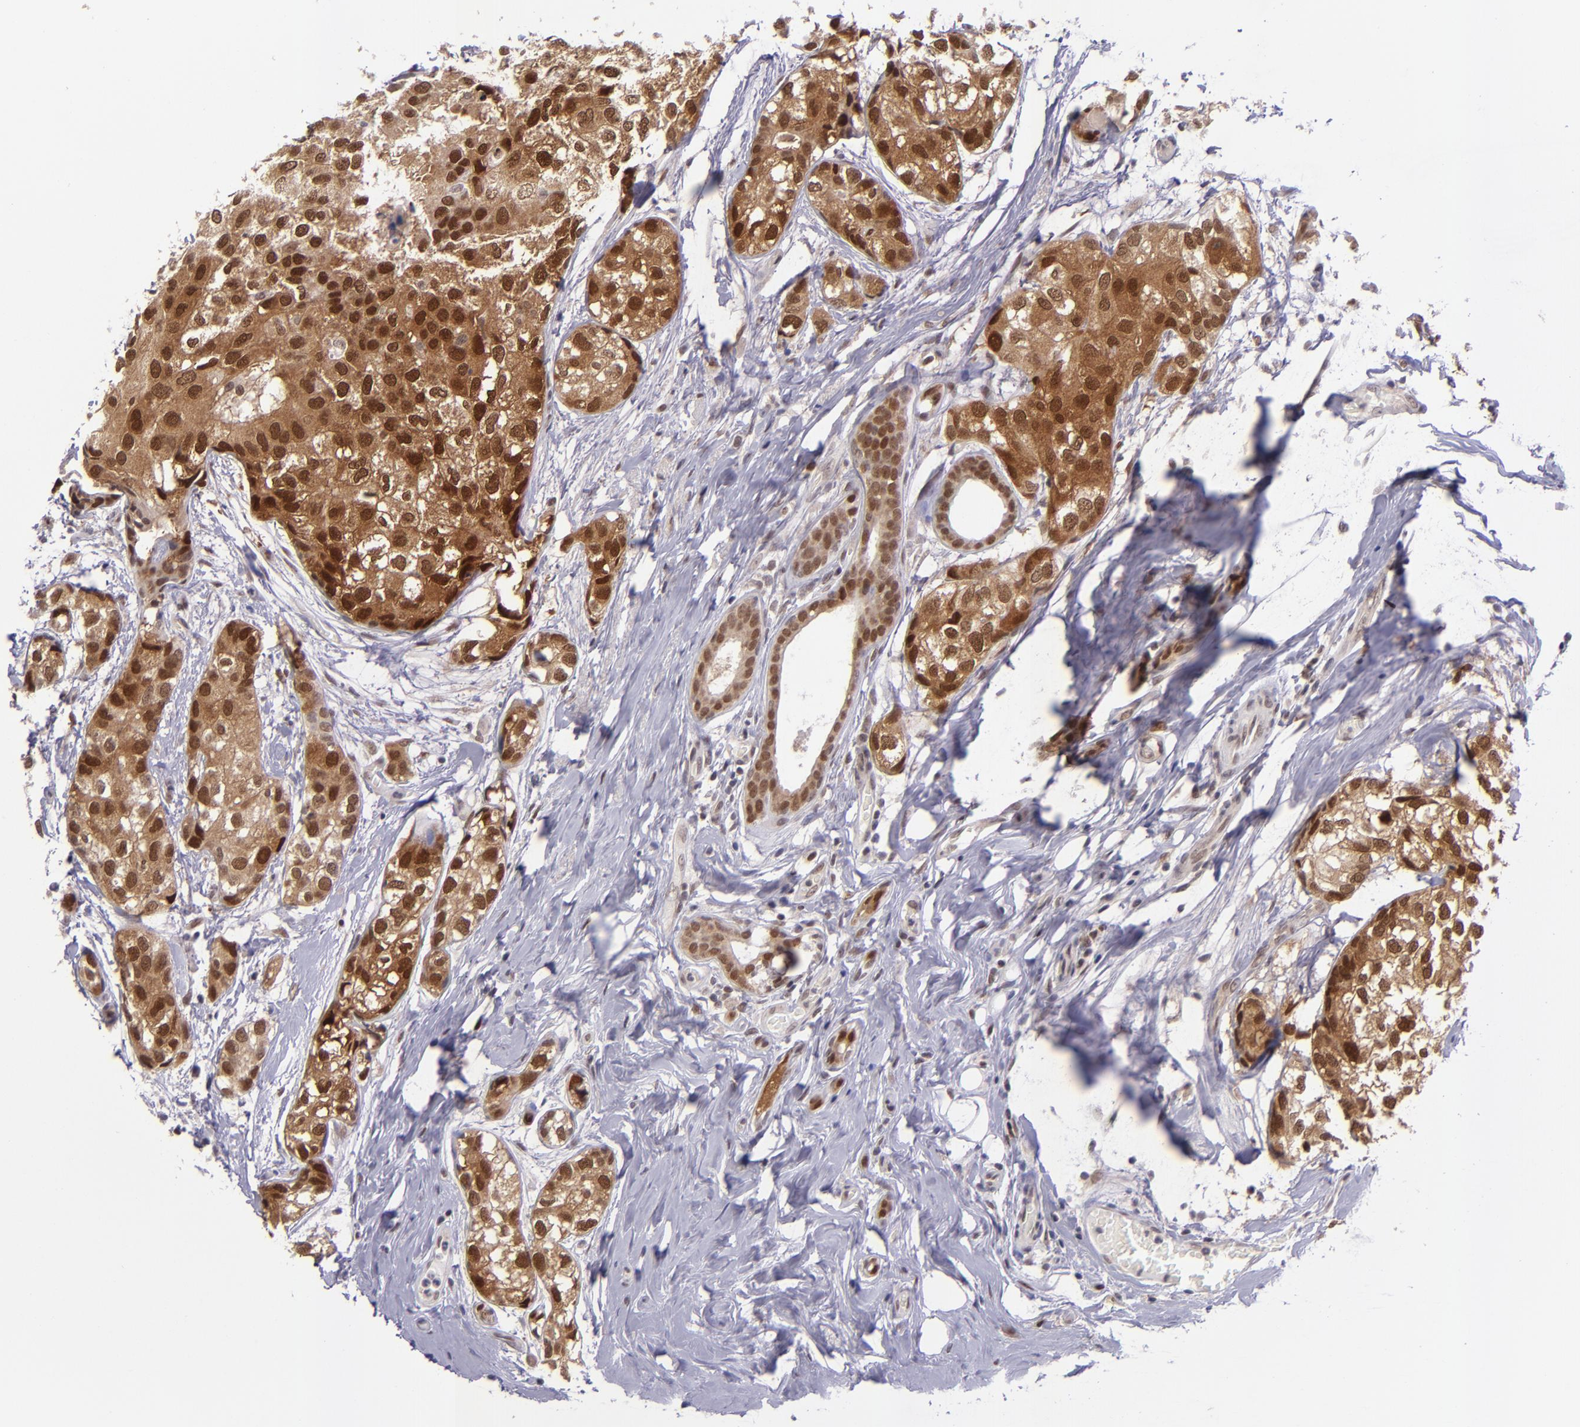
{"staining": {"intensity": "strong", "quantity": ">75%", "location": "cytoplasmic/membranous,nuclear"}, "tissue": "breast cancer", "cell_type": "Tumor cells", "image_type": "cancer", "snomed": [{"axis": "morphology", "description": "Duct carcinoma"}, {"axis": "topography", "description": "Breast"}], "caption": "Strong cytoplasmic/membranous and nuclear staining for a protein is seen in about >75% of tumor cells of breast cancer (infiltrating ductal carcinoma) using IHC.", "gene": "BAG1", "patient": {"sex": "female", "age": 68}}